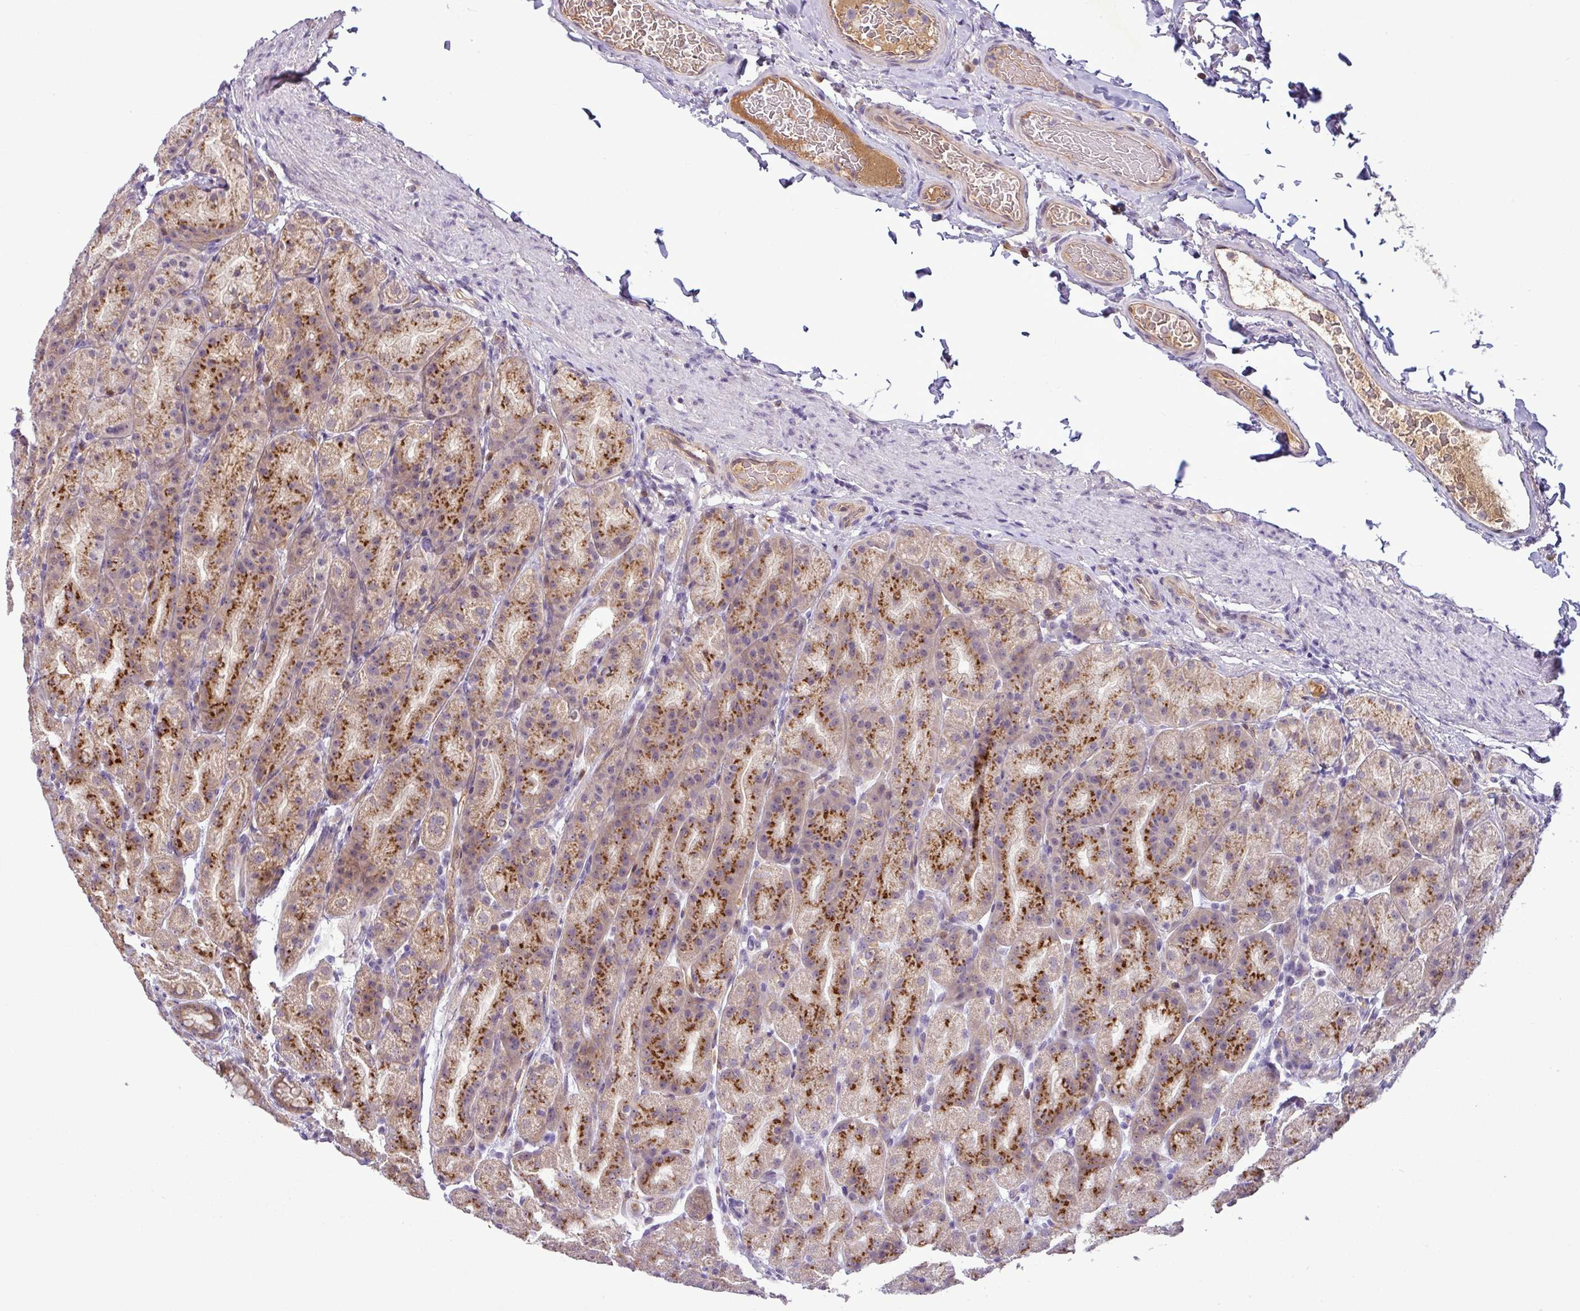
{"staining": {"intensity": "strong", "quantity": "25%-75%", "location": "cytoplasmic/membranous"}, "tissue": "stomach", "cell_type": "Glandular cells", "image_type": "normal", "snomed": [{"axis": "morphology", "description": "Normal tissue, NOS"}, {"axis": "topography", "description": "Stomach, upper"}, {"axis": "topography", "description": "Stomach"}], "caption": "The micrograph shows a brown stain indicating the presence of a protein in the cytoplasmic/membranous of glandular cells in stomach. The staining was performed using DAB (3,3'-diaminobenzidine), with brown indicating positive protein expression. Nuclei are stained blue with hematoxylin.", "gene": "PCDH1", "patient": {"sex": "male", "age": 68}}